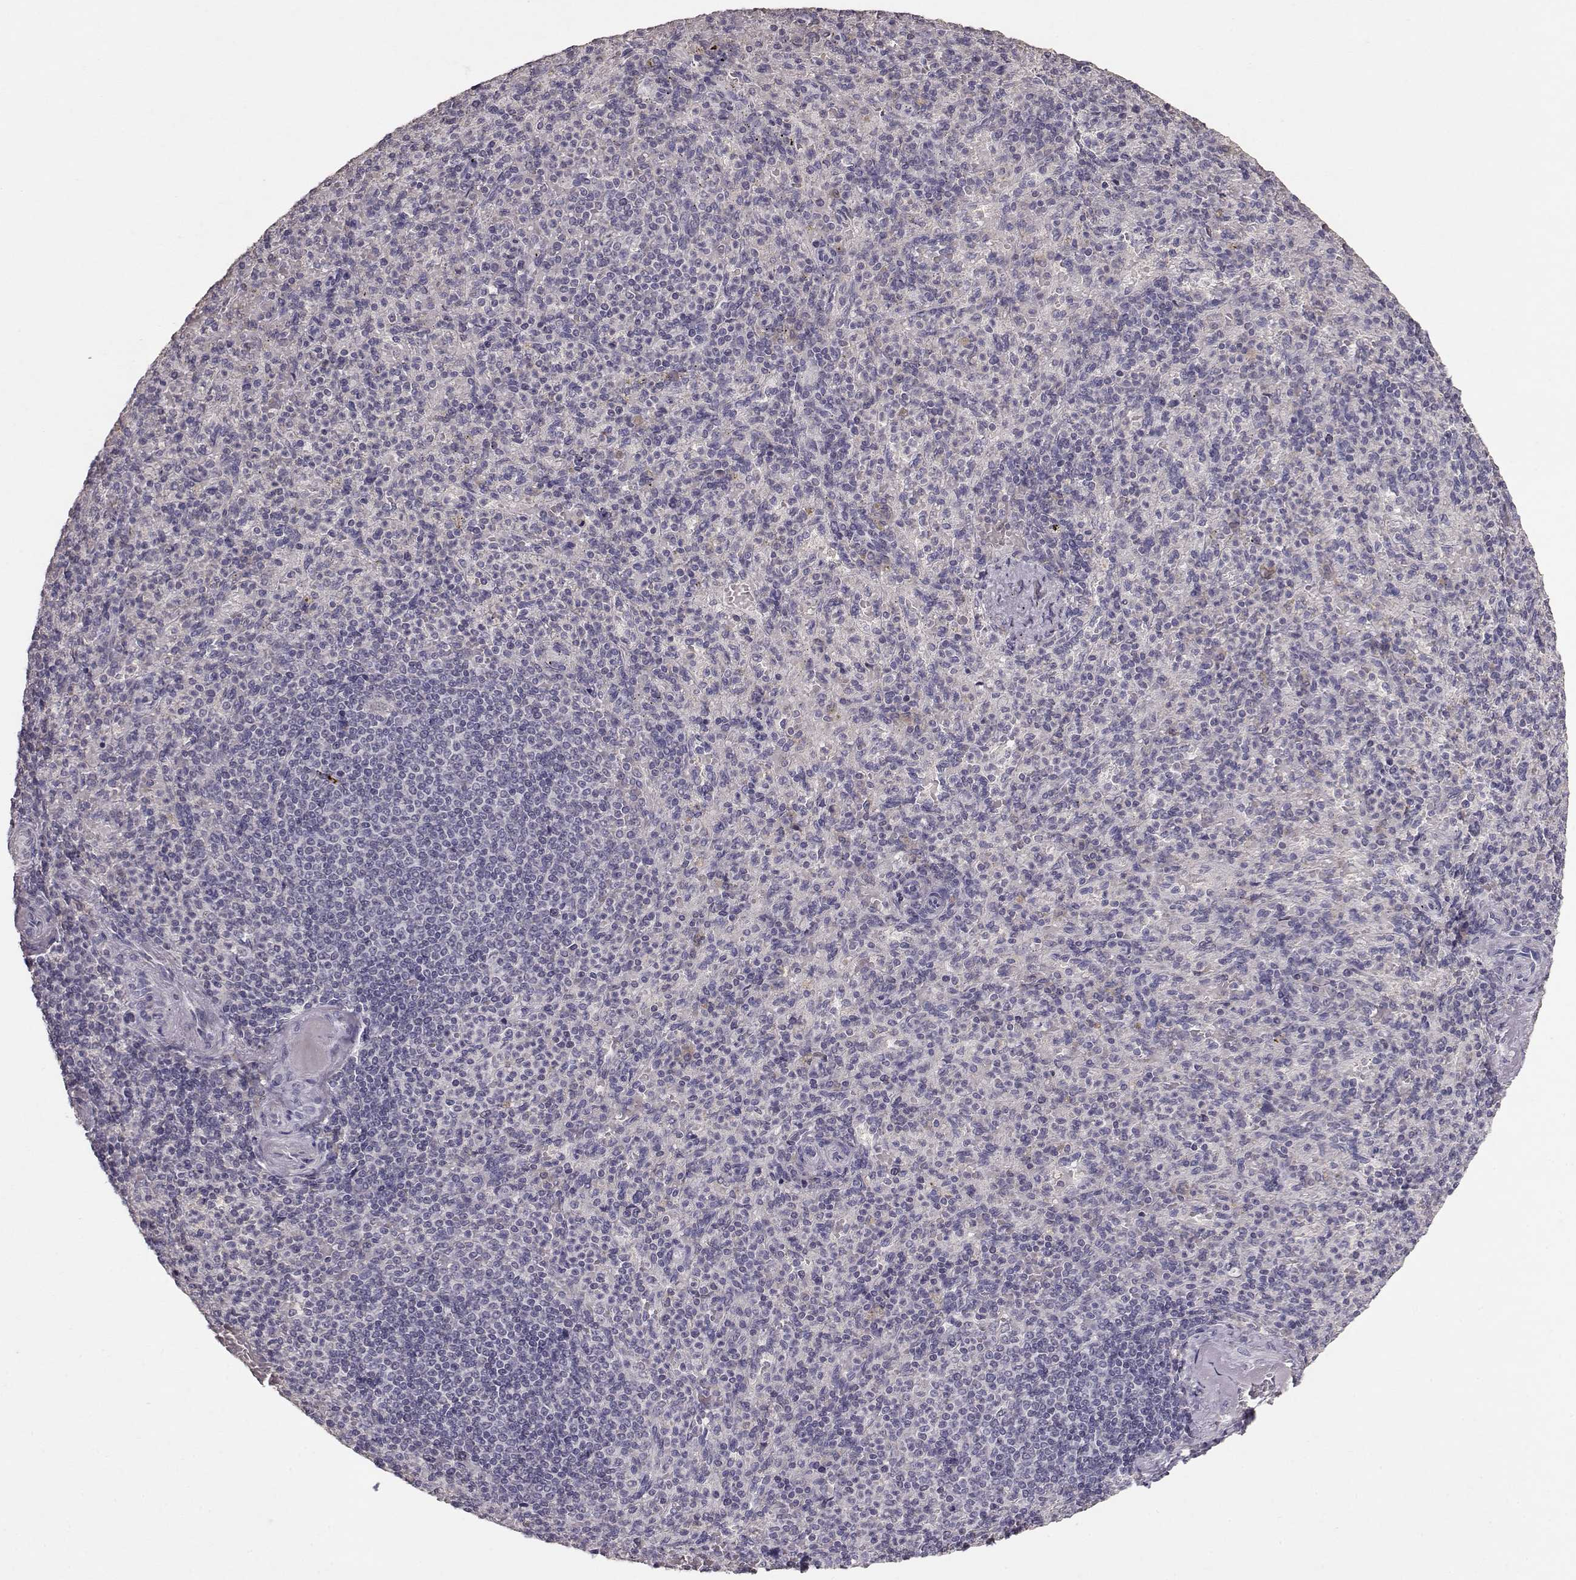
{"staining": {"intensity": "negative", "quantity": "none", "location": "none"}, "tissue": "spleen", "cell_type": "Cells in red pulp", "image_type": "normal", "snomed": [{"axis": "morphology", "description": "Normal tissue, NOS"}, {"axis": "topography", "description": "Spleen"}], "caption": "A photomicrograph of human spleen is negative for staining in cells in red pulp.", "gene": "PMCH", "patient": {"sex": "female", "age": 74}}